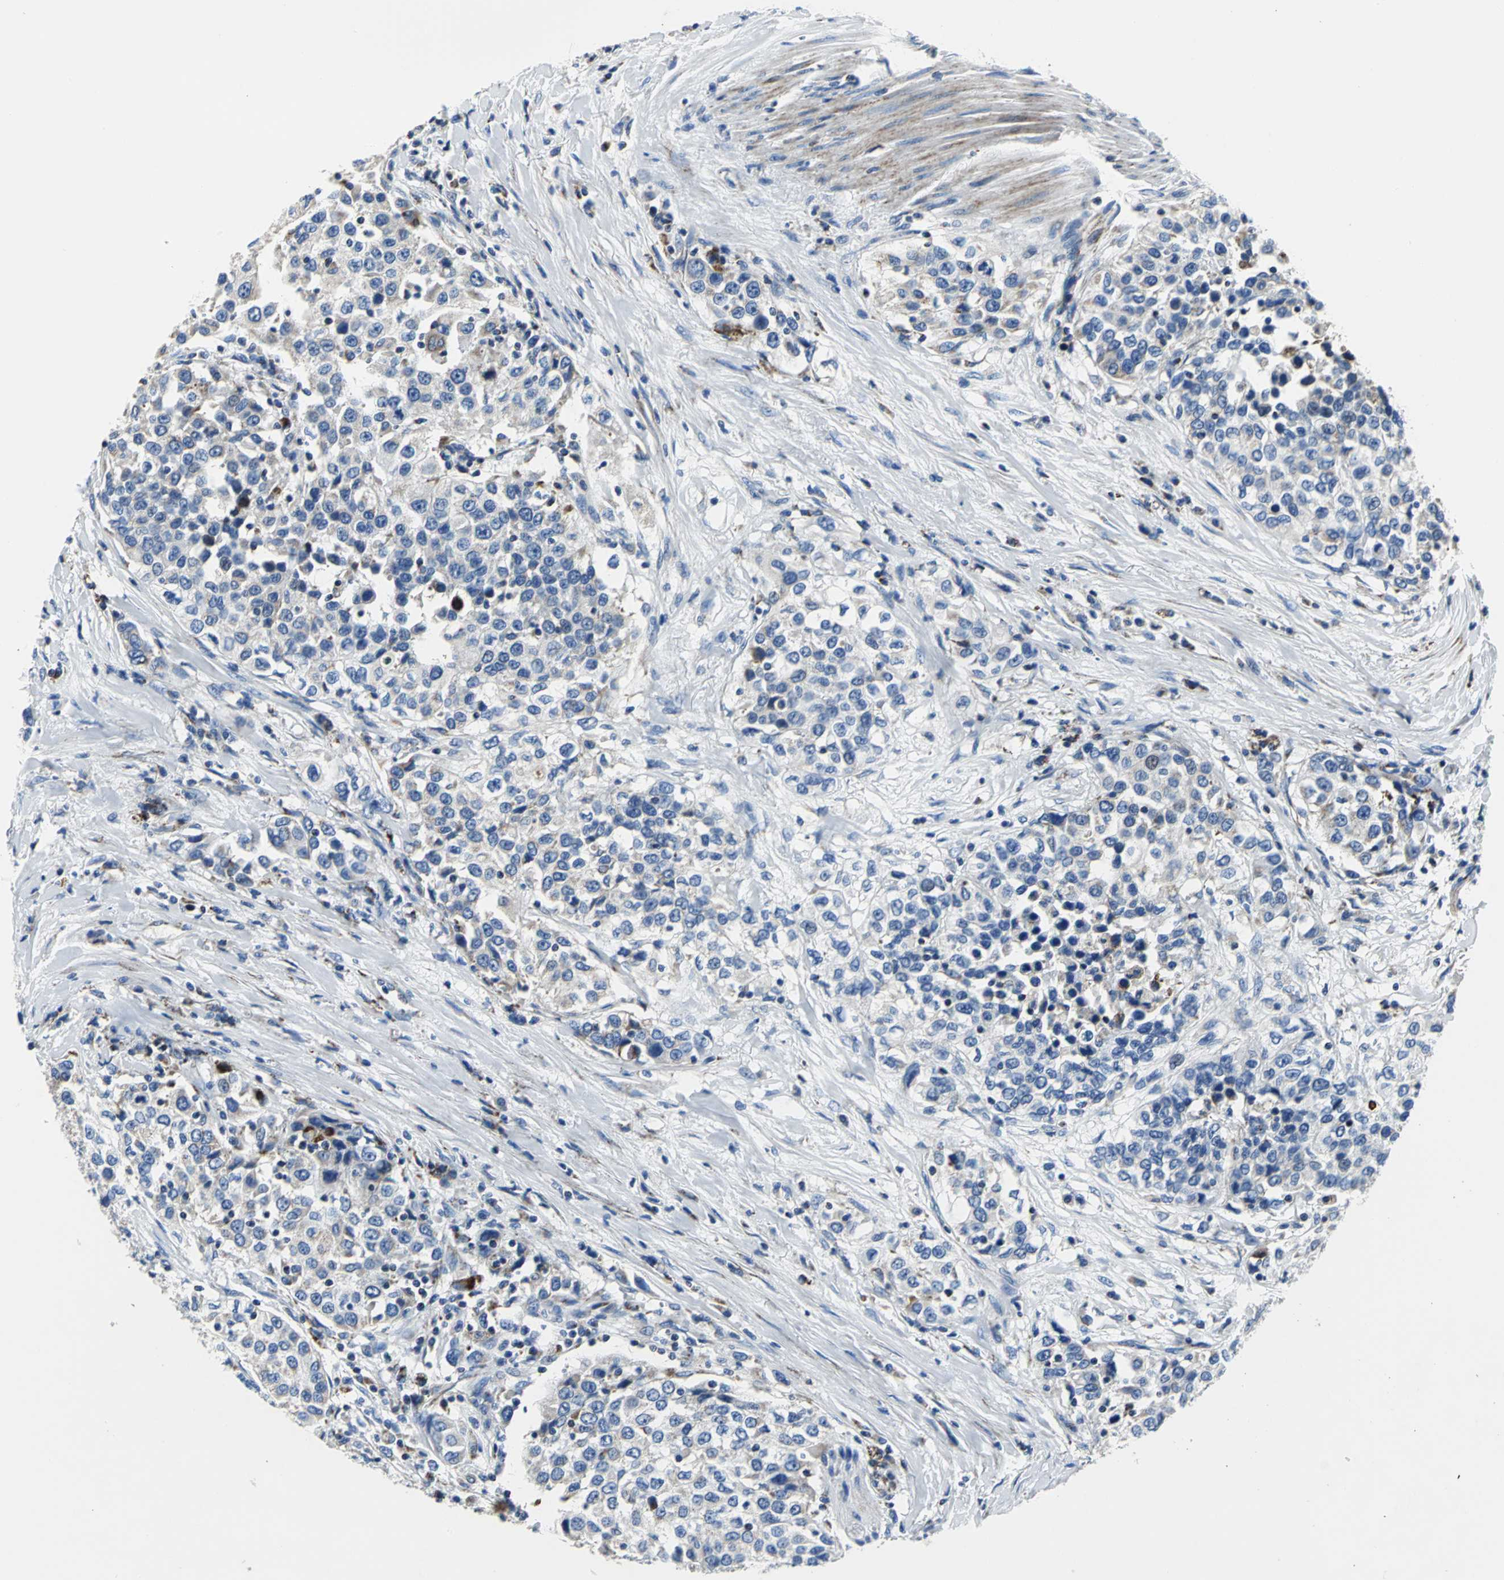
{"staining": {"intensity": "weak", "quantity": "<25%", "location": "cytoplasmic/membranous"}, "tissue": "urothelial cancer", "cell_type": "Tumor cells", "image_type": "cancer", "snomed": [{"axis": "morphology", "description": "Urothelial carcinoma, High grade"}, {"axis": "topography", "description": "Urinary bladder"}], "caption": "Tumor cells are negative for protein expression in human urothelial cancer.", "gene": "IFI6", "patient": {"sex": "female", "age": 80}}